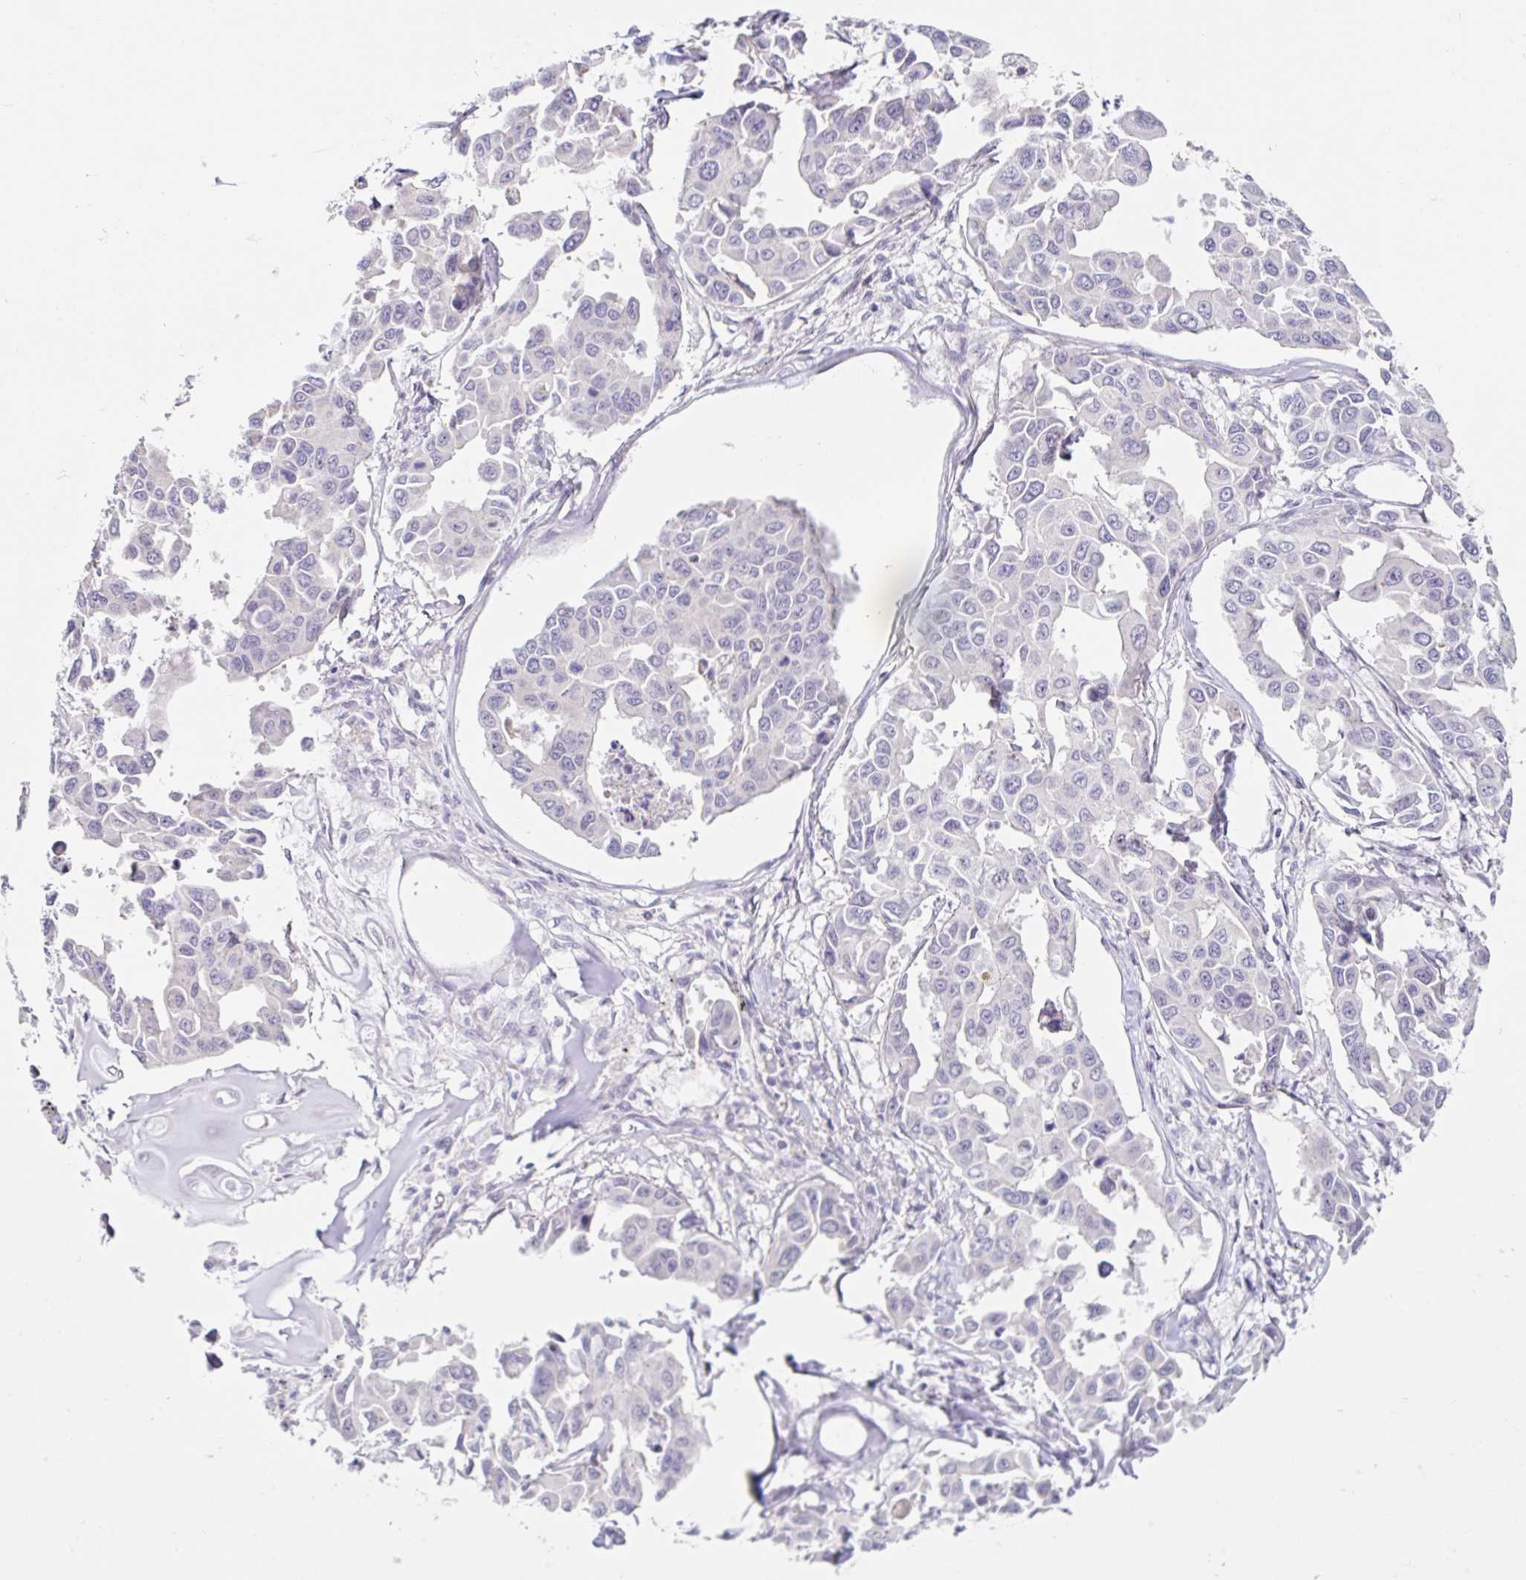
{"staining": {"intensity": "negative", "quantity": "none", "location": "none"}, "tissue": "lung cancer", "cell_type": "Tumor cells", "image_type": "cancer", "snomed": [{"axis": "morphology", "description": "Adenocarcinoma, NOS"}, {"axis": "topography", "description": "Lung"}], "caption": "This image is of lung cancer (adenocarcinoma) stained with immunohistochemistry to label a protein in brown with the nuclei are counter-stained blue. There is no positivity in tumor cells. (DAB (3,3'-diaminobenzidine) immunohistochemistry, high magnification).", "gene": "DCAF17", "patient": {"sex": "male", "age": 64}}